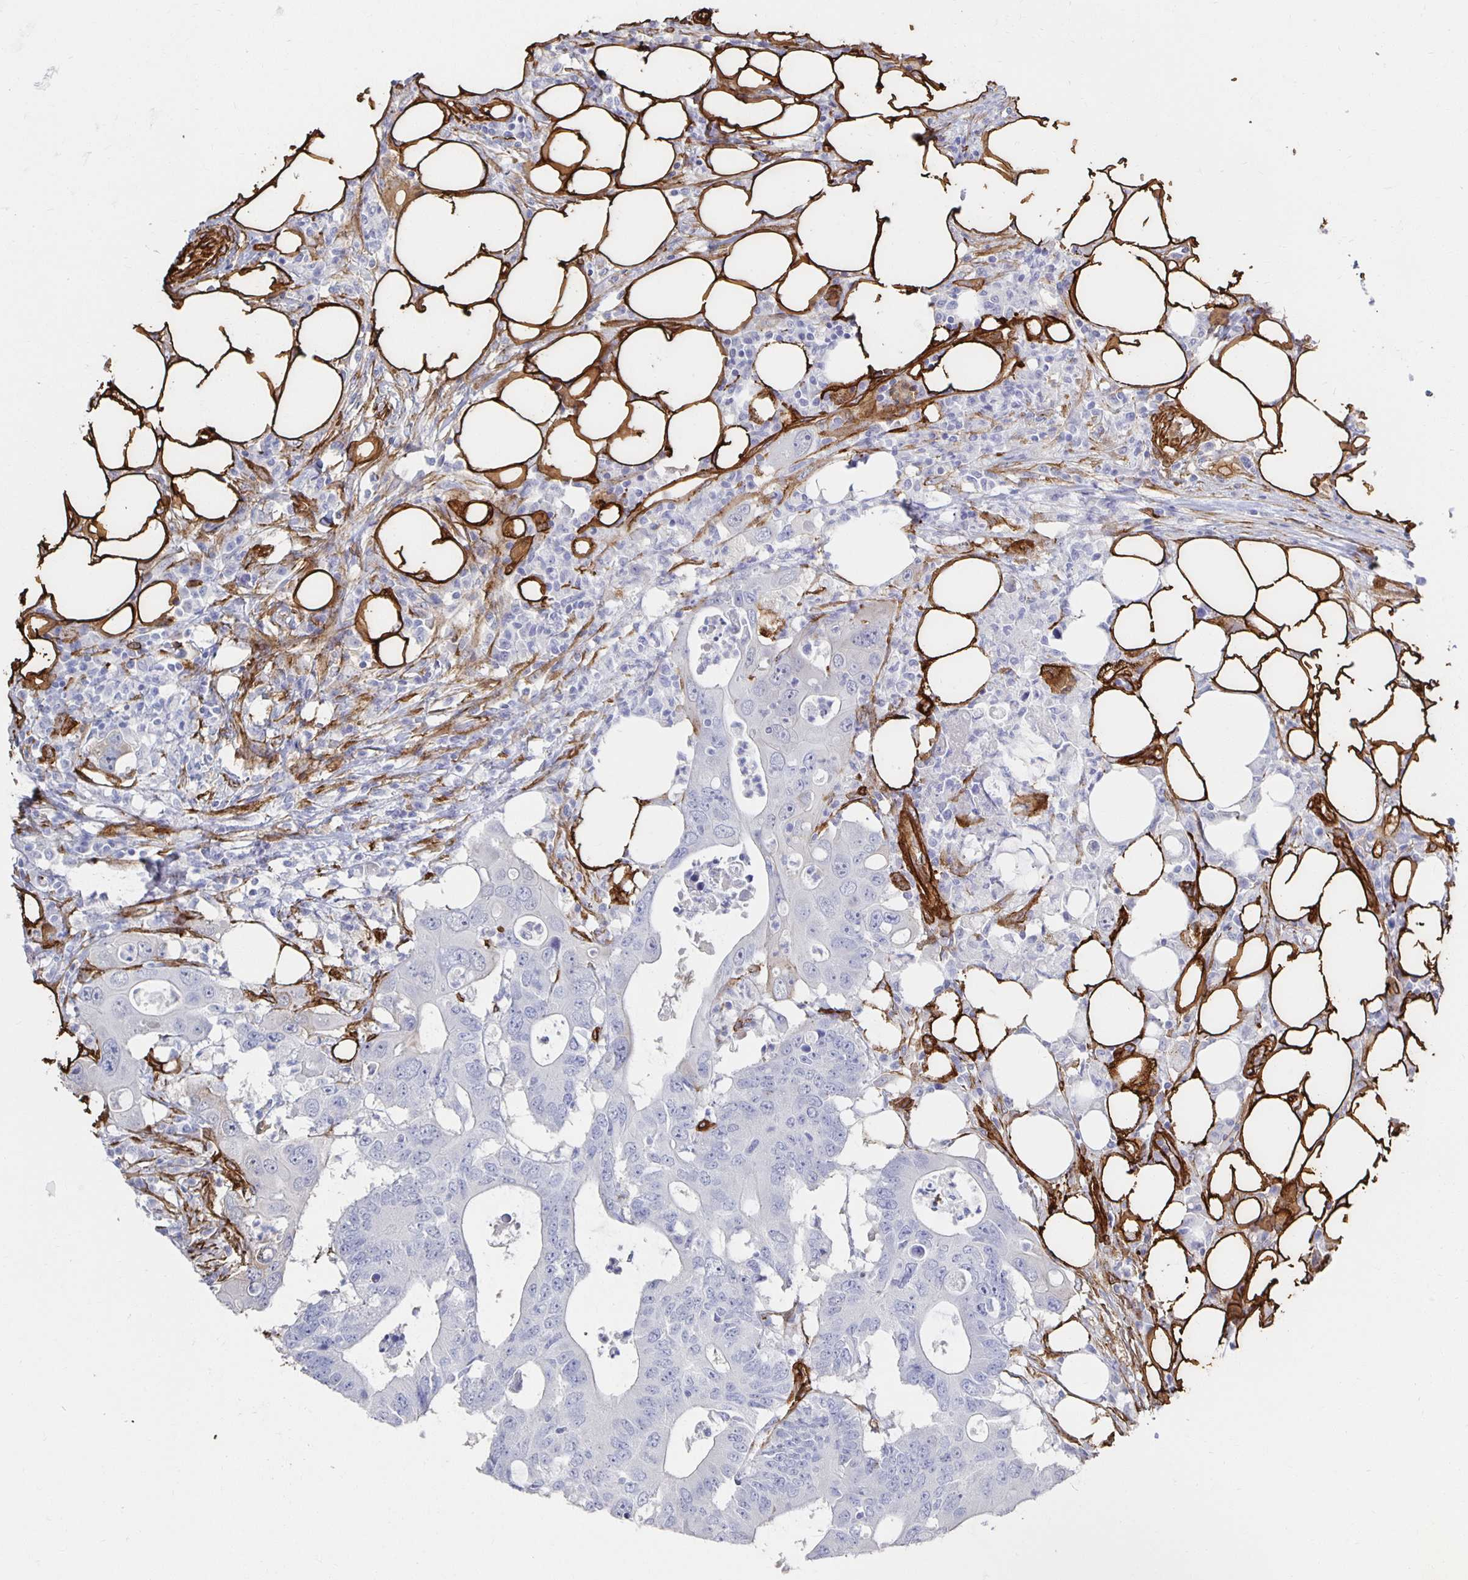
{"staining": {"intensity": "negative", "quantity": "none", "location": "none"}, "tissue": "colorectal cancer", "cell_type": "Tumor cells", "image_type": "cancer", "snomed": [{"axis": "morphology", "description": "Adenocarcinoma, NOS"}, {"axis": "topography", "description": "Colon"}], "caption": "A histopathology image of human colorectal cancer (adenocarcinoma) is negative for staining in tumor cells.", "gene": "VIPR2", "patient": {"sex": "male", "age": 71}}